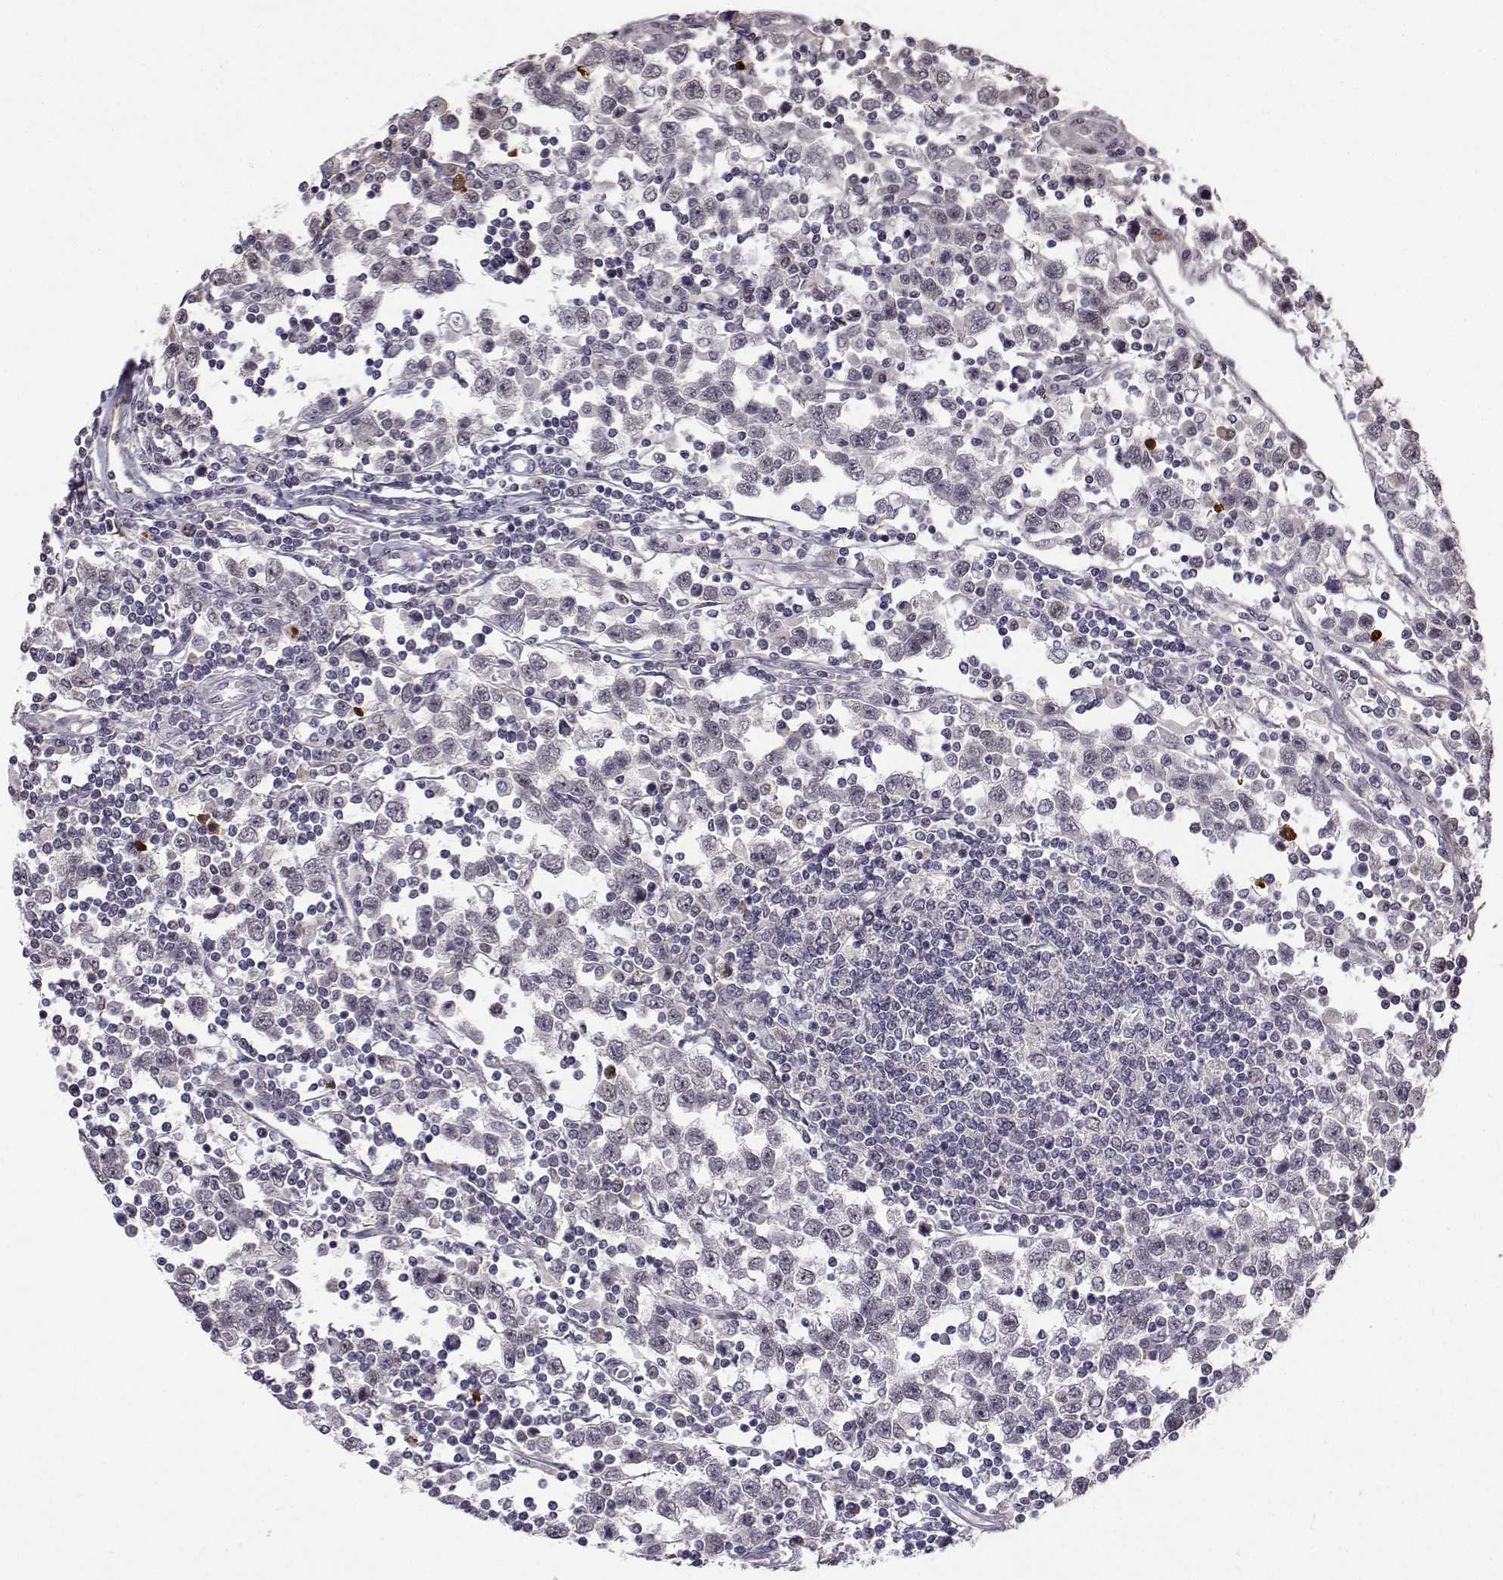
{"staining": {"intensity": "negative", "quantity": "none", "location": "none"}, "tissue": "testis cancer", "cell_type": "Tumor cells", "image_type": "cancer", "snomed": [{"axis": "morphology", "description": "Seminoma, NOS"}, {"axis": "topography", "description": "Testis"}], "caption": "High magnification brightfield microscopy of seminoma (testis) stained with DAB (3,3'-diaminobenzidine) (brown) and counterstained with hematoxylin (blue): tumor cells show no significant positivity.", "gene": "SLC6A3", "patient": {"sex": "male", "age": 34}}